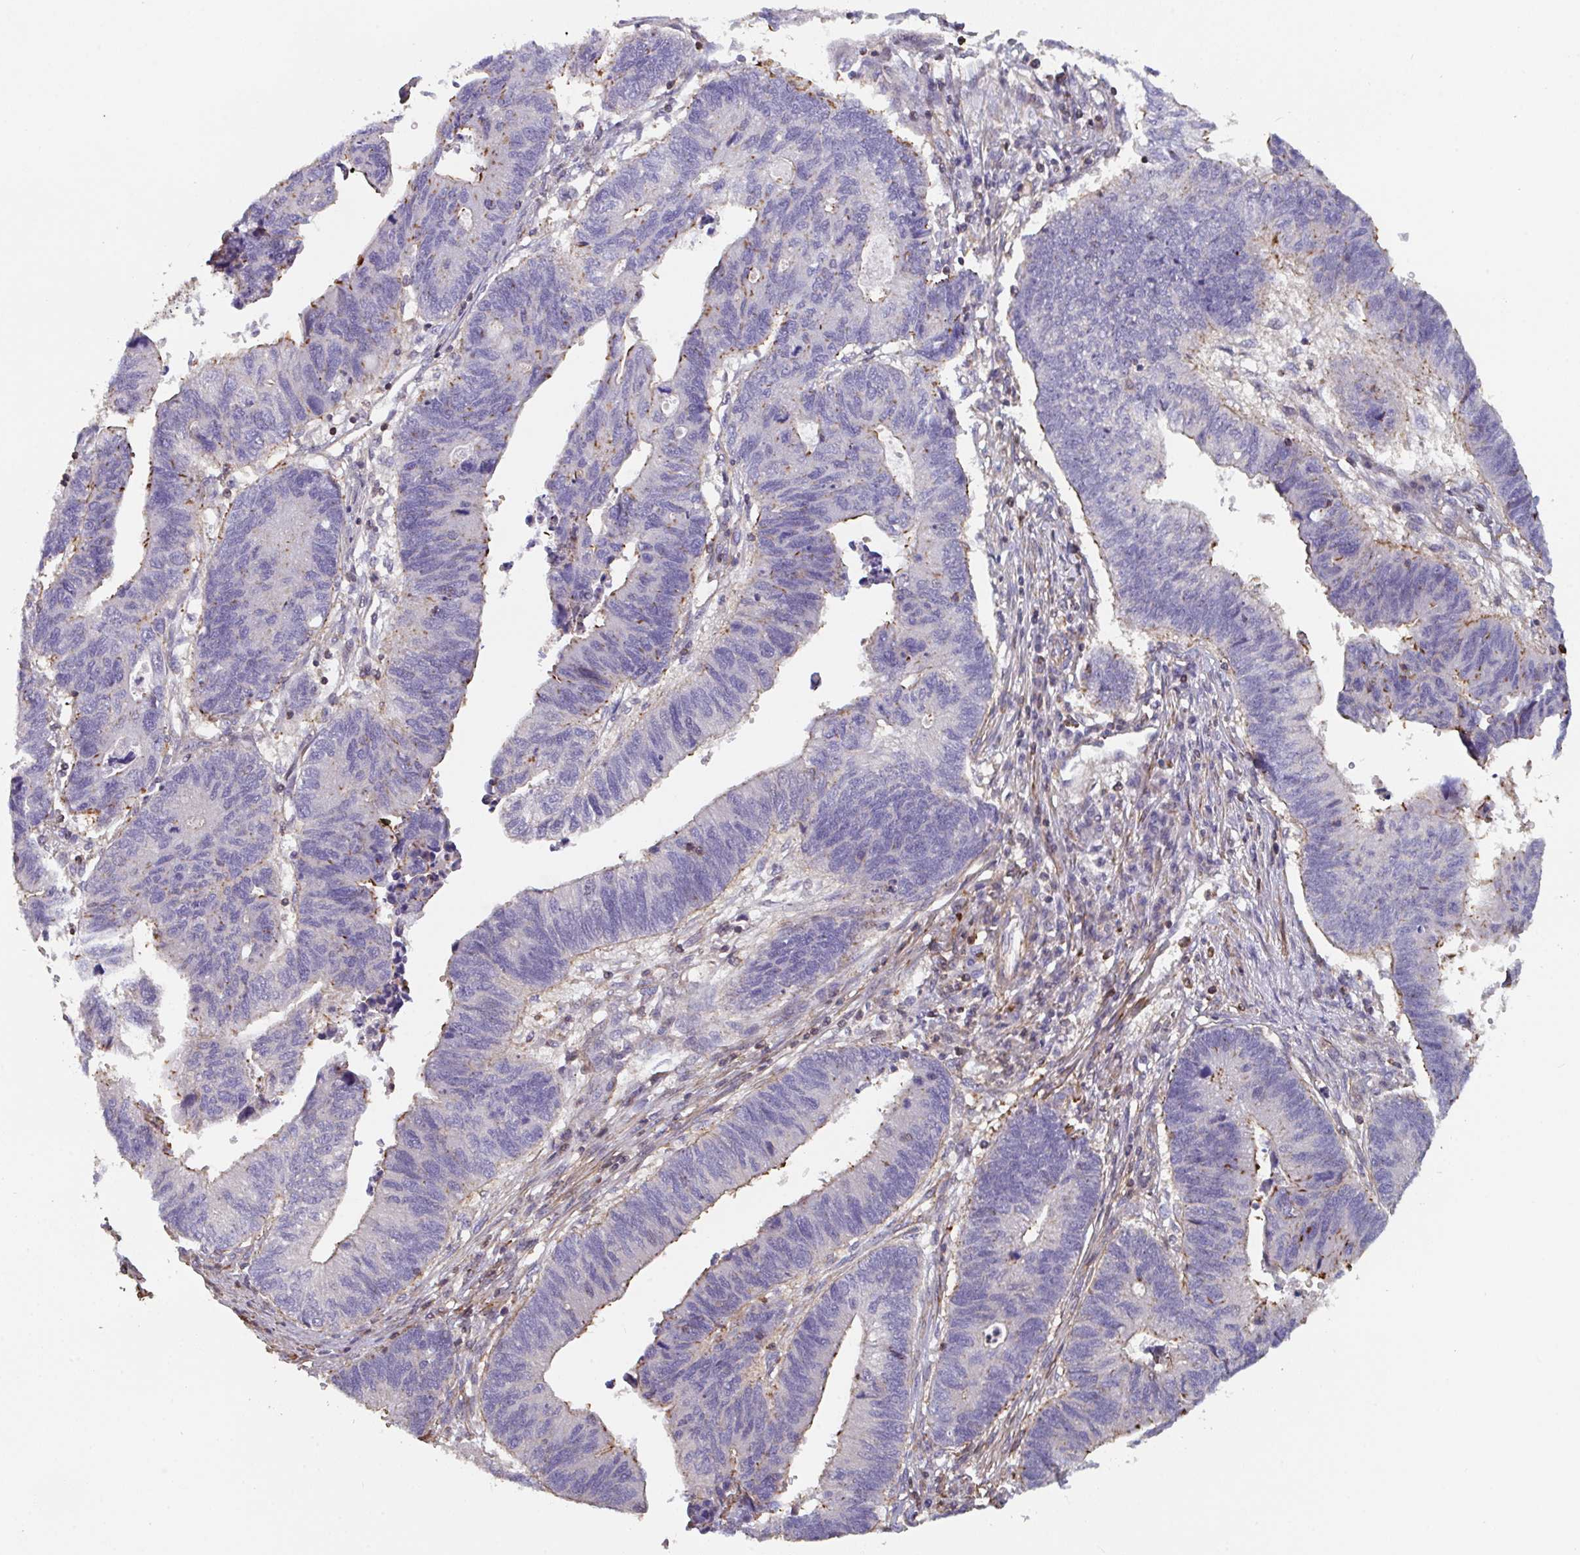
{"staining": {"intensity": "moderate", "quantity": "<25%", "location": "cytoplasmic/membranous"}, "tissue": "stomach cancer", "cell_type": "Tumor cells", "image_type": "cancer", "snomed": [{"axis": "morphology", "description": "Adenocarcinoma, NOS"}, {"axis": "topography", "description": "Stomach"}], "caption": "Protein staining of stomach cancer (adenocarcinoma) tissue demonstrates moderate cytoplasmic/membranous positivity in about <25% of tumor cells. (Brightfield microscopy of DAB IHC at high magnification).", "gene": "FZD2", "patient": {"sex": "male", "age": 59}}